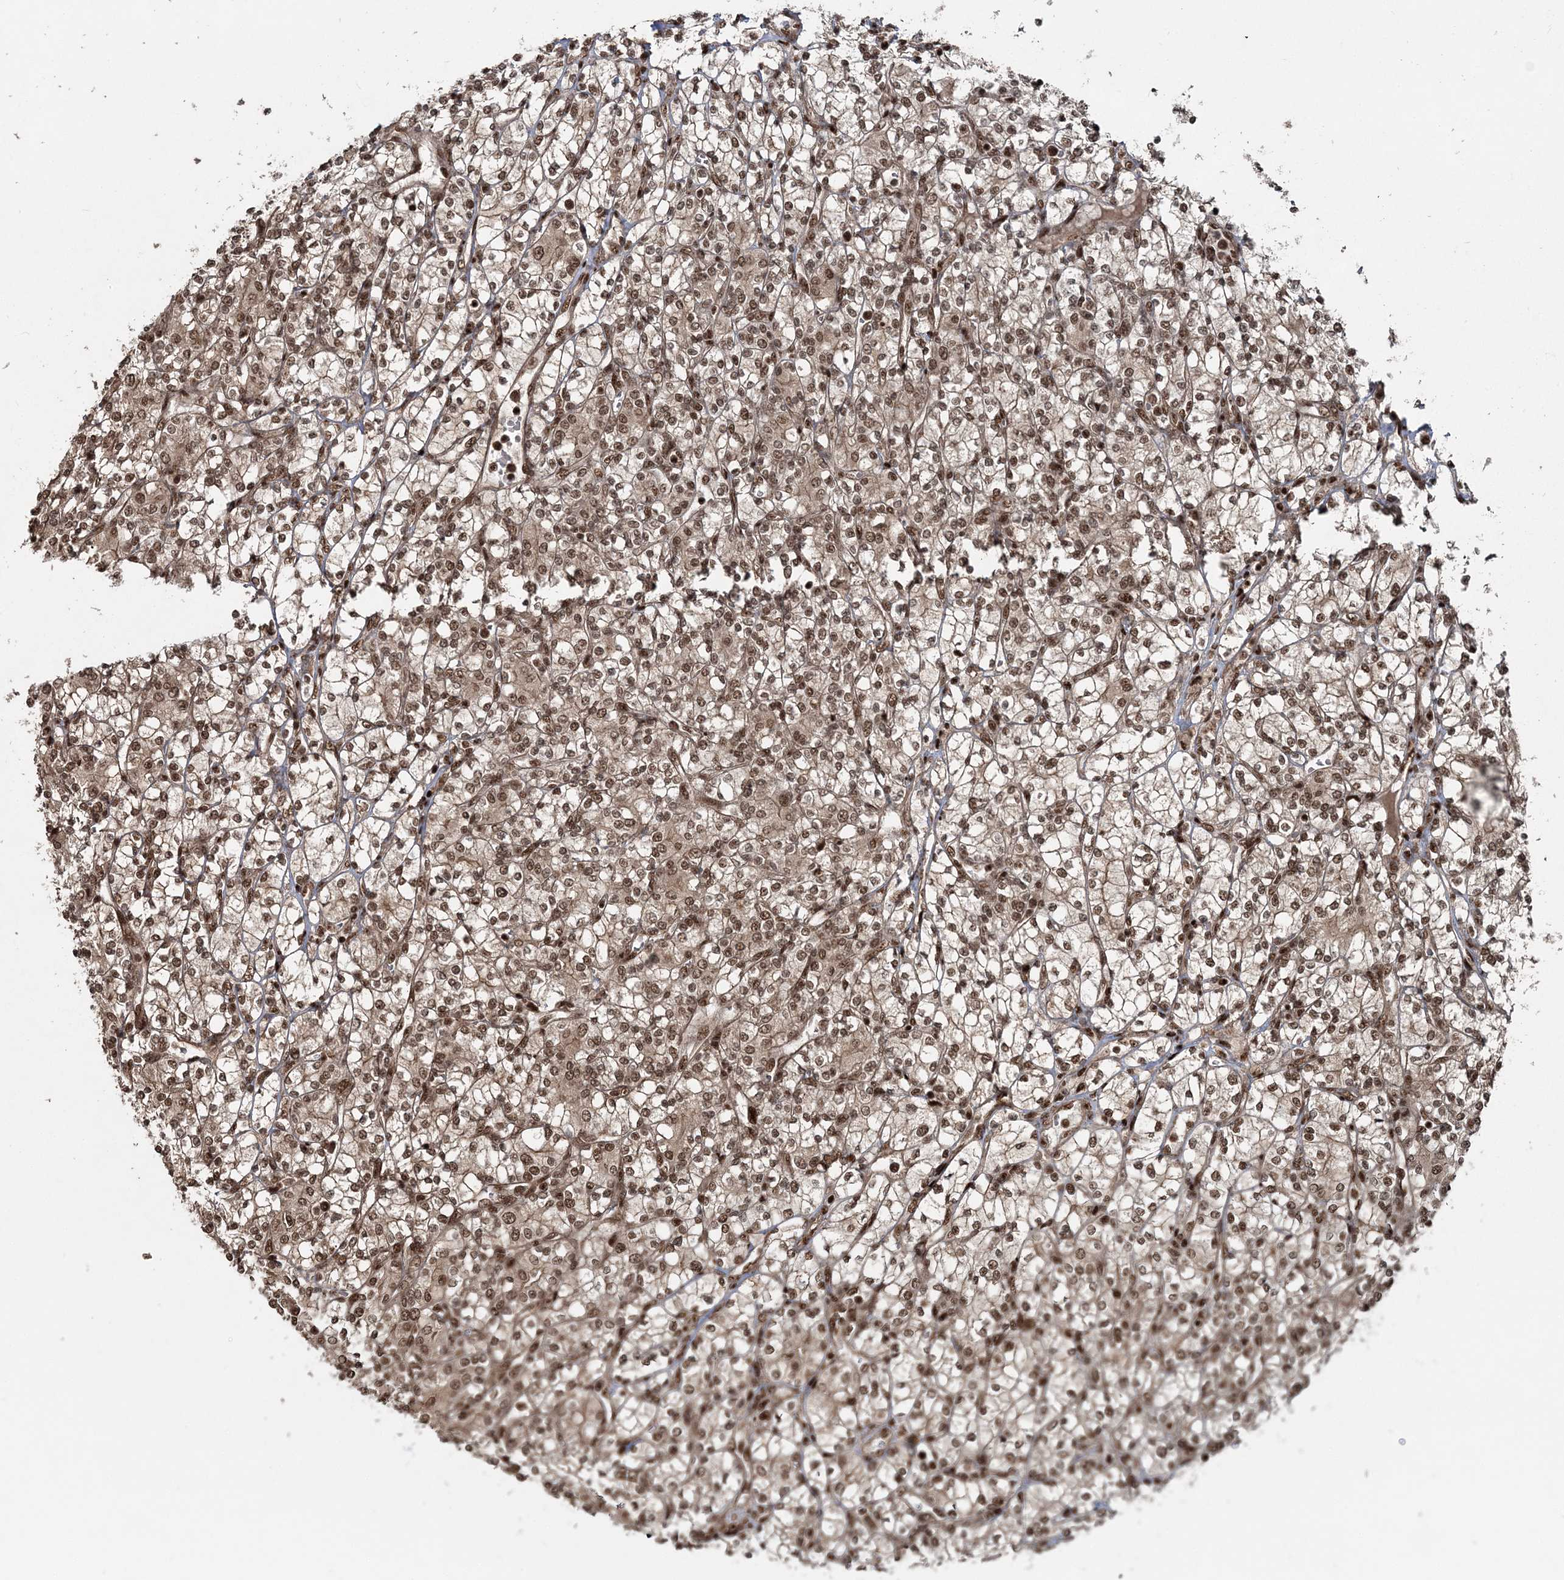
{"staining": {"intensity": "moderate", "quantity": ">75%", "location": "cytoplasmic/membranous,nuclear"}, "tissue": "renal cancer", "cell_type": "Tumor cells", "image_type": "cancer", "snomed": [{"axis": "morphology", "description": "Adenocarcinoma, NOS"}, {"axis": "topography", "description": "Kidney"}], "caption": "Immunohistochemical staining of human adenocarcinoma (renal) reveals medium levels of moderate cytoplasmic/membranous and nuclear expression in about >75% of tumor cells.", "gene": "EXOSC8", "patient": {"sex": "male", "age": 77}}